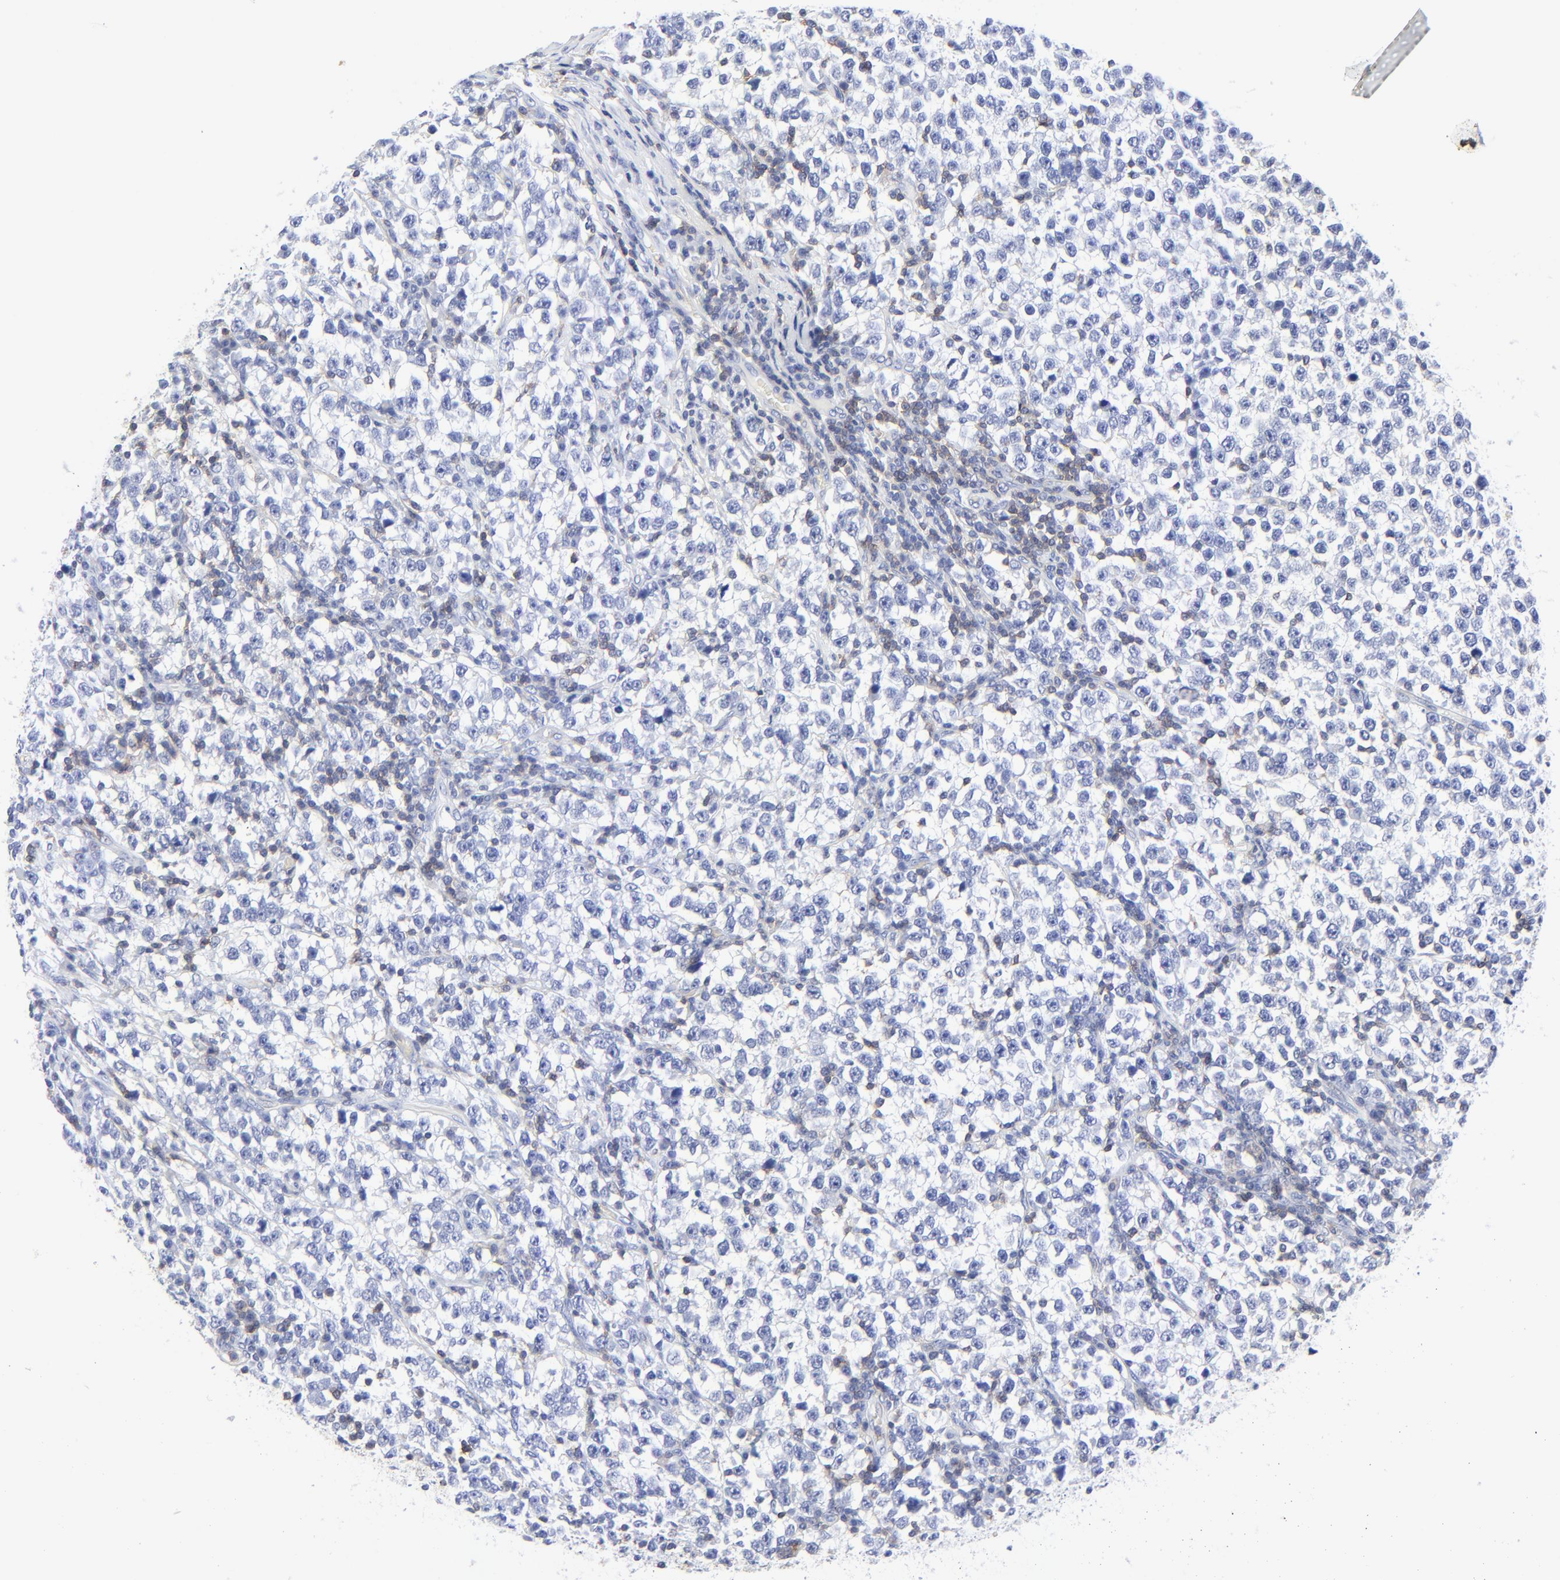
{"staining": {"intensity": "negative", "quantity": "none", "location": "none"}, "tissue": "testis cancer", "cell_type": "Tumor cells", "image_type": "cancer", "snomed": [{"axis": "morphology", "description": "Seminoma, NOS"}, {"axis": "topography", "description": "Testis"}], "caption": "Immunohistochemical staining of human testis cancer exhibits no significant expression in tumor cells.", "gene": "LCK", "patient": {"sex": "male", "age": 43}}